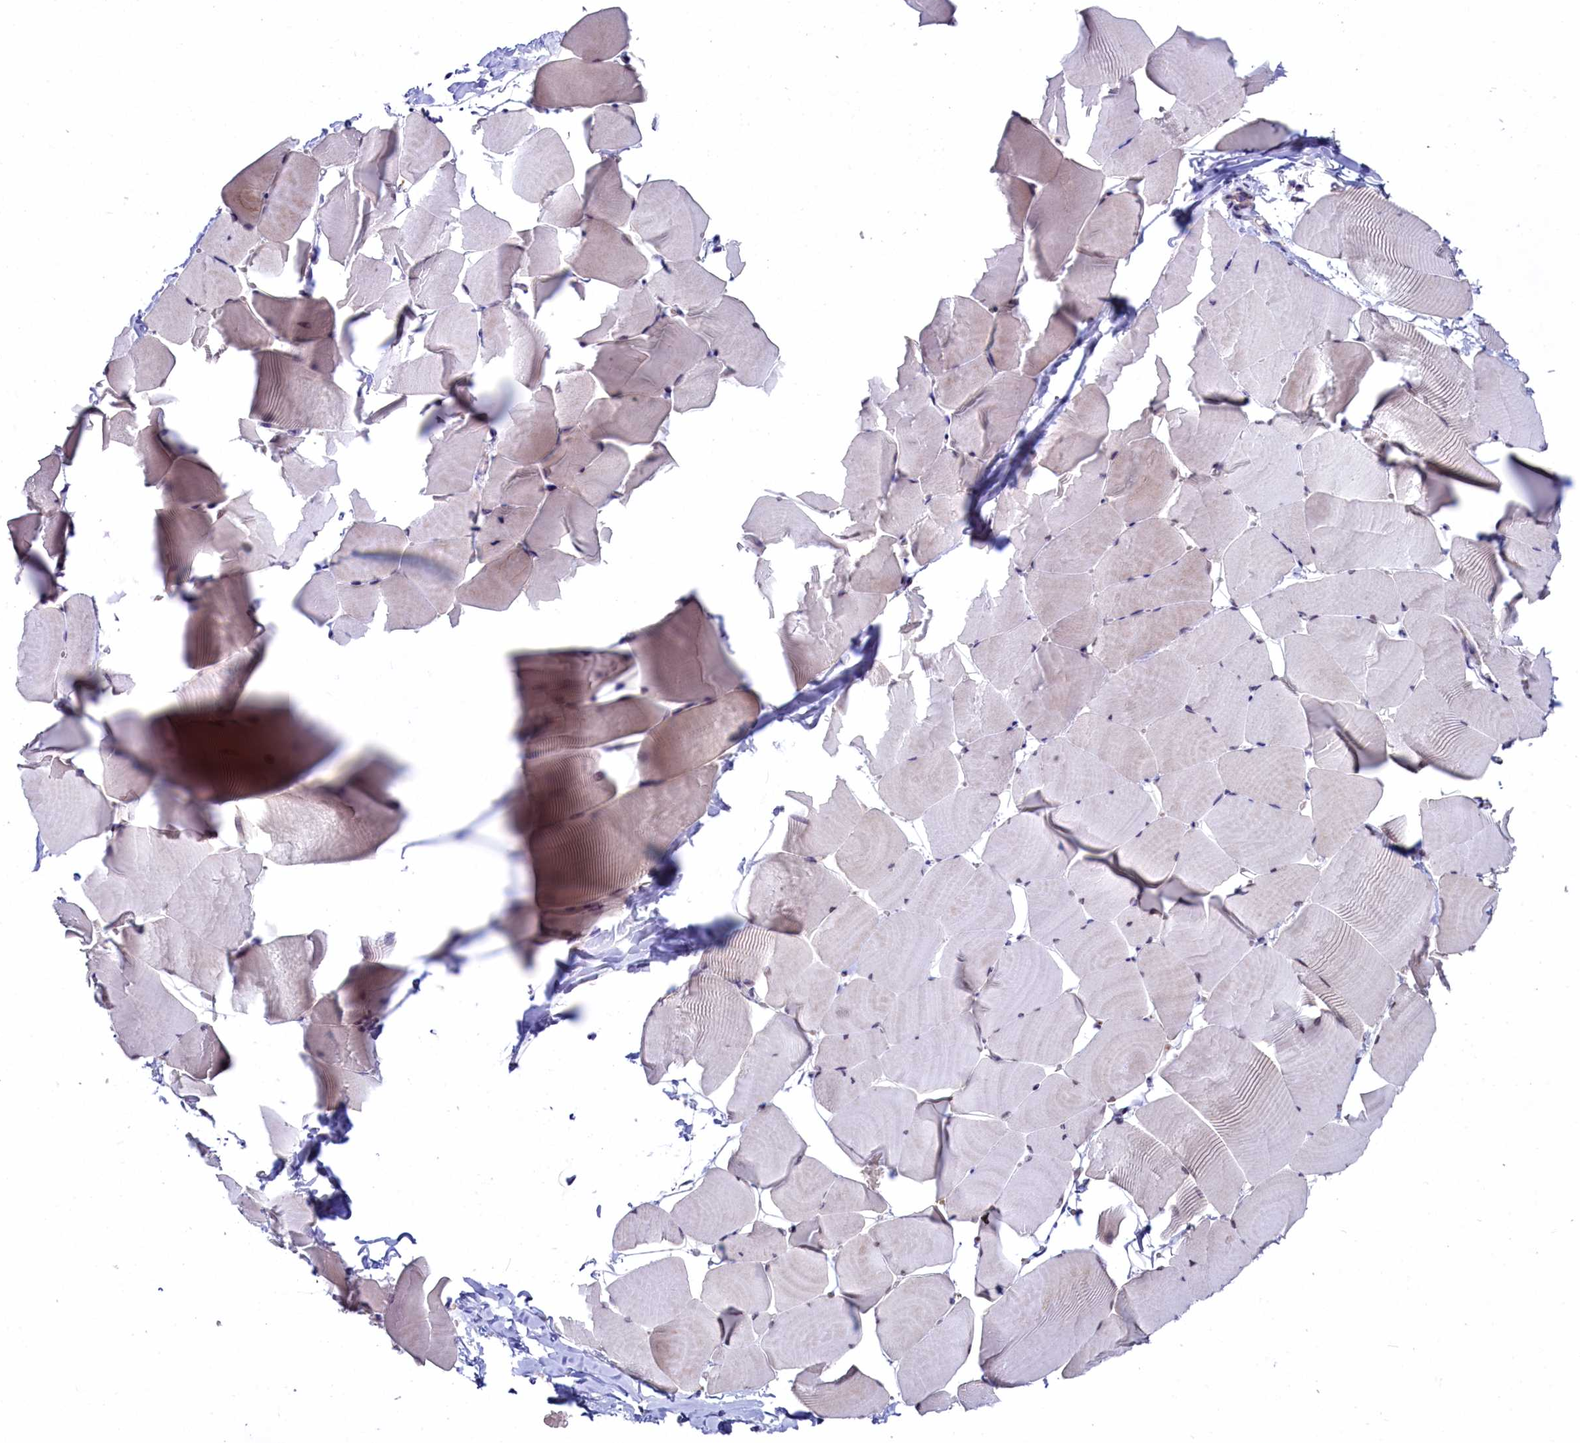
{"staining": {"intensity": "weak", "quantity": "<25%", "location": "cytoplasmic/membranous"}, "tissue": "skeletal muscle", "cell_type": "Myocytes", "image_type": "normal", "snomed": [{"axis": "morphology", "description": "Normal tissue, NOS"}, {"axis": "topography", "description": "Skeletal muscle"}], "caption": "IHC micrograph of normal human skeletal muscle stained for a protein (brown), which shows no expression in myocytes. Nuclei are stained in blue.", "gene": "SLC39A6", "patient": {"sex": "male", "age": 25}}